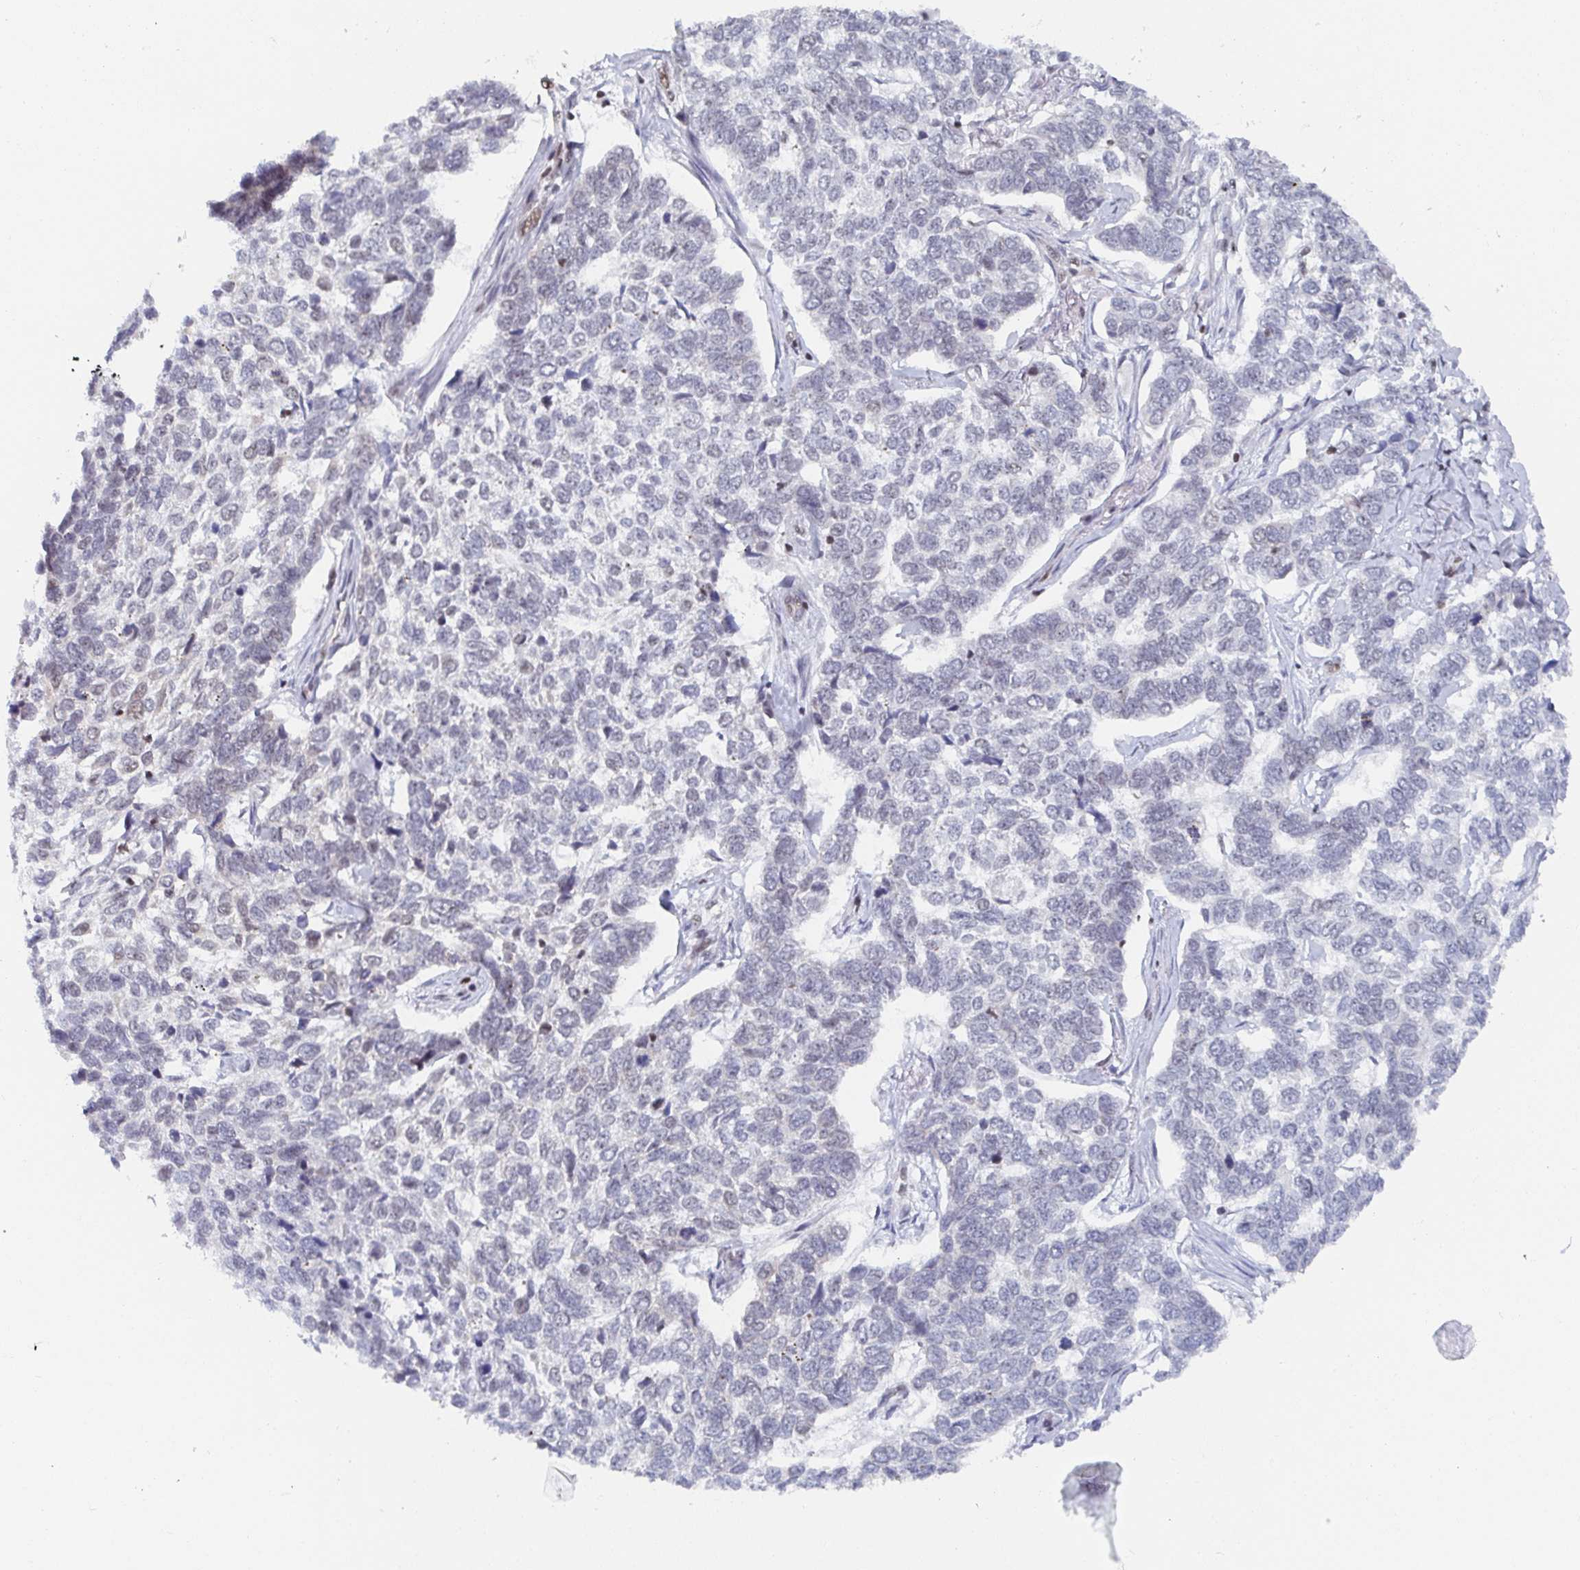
{"staining": {"intensity": "negative", "quantity": "none", "location": "none"}, "tissue": "skin cancer", "cell_type": "Tumor cells", "image_type": "cancer", "snomed": [{"axis": "morphology", "description": "Basal cell carcinoma"}, {"axis": "topography", "description": "Skin"}], "caption": "A high-resolution histopathology image shows IHC staining of basal cell carcinoma (skin), which displays no significant positivity in tumor cells.", "gene": "EWSR1", "patient": {"sex": "female", "age": 65}}